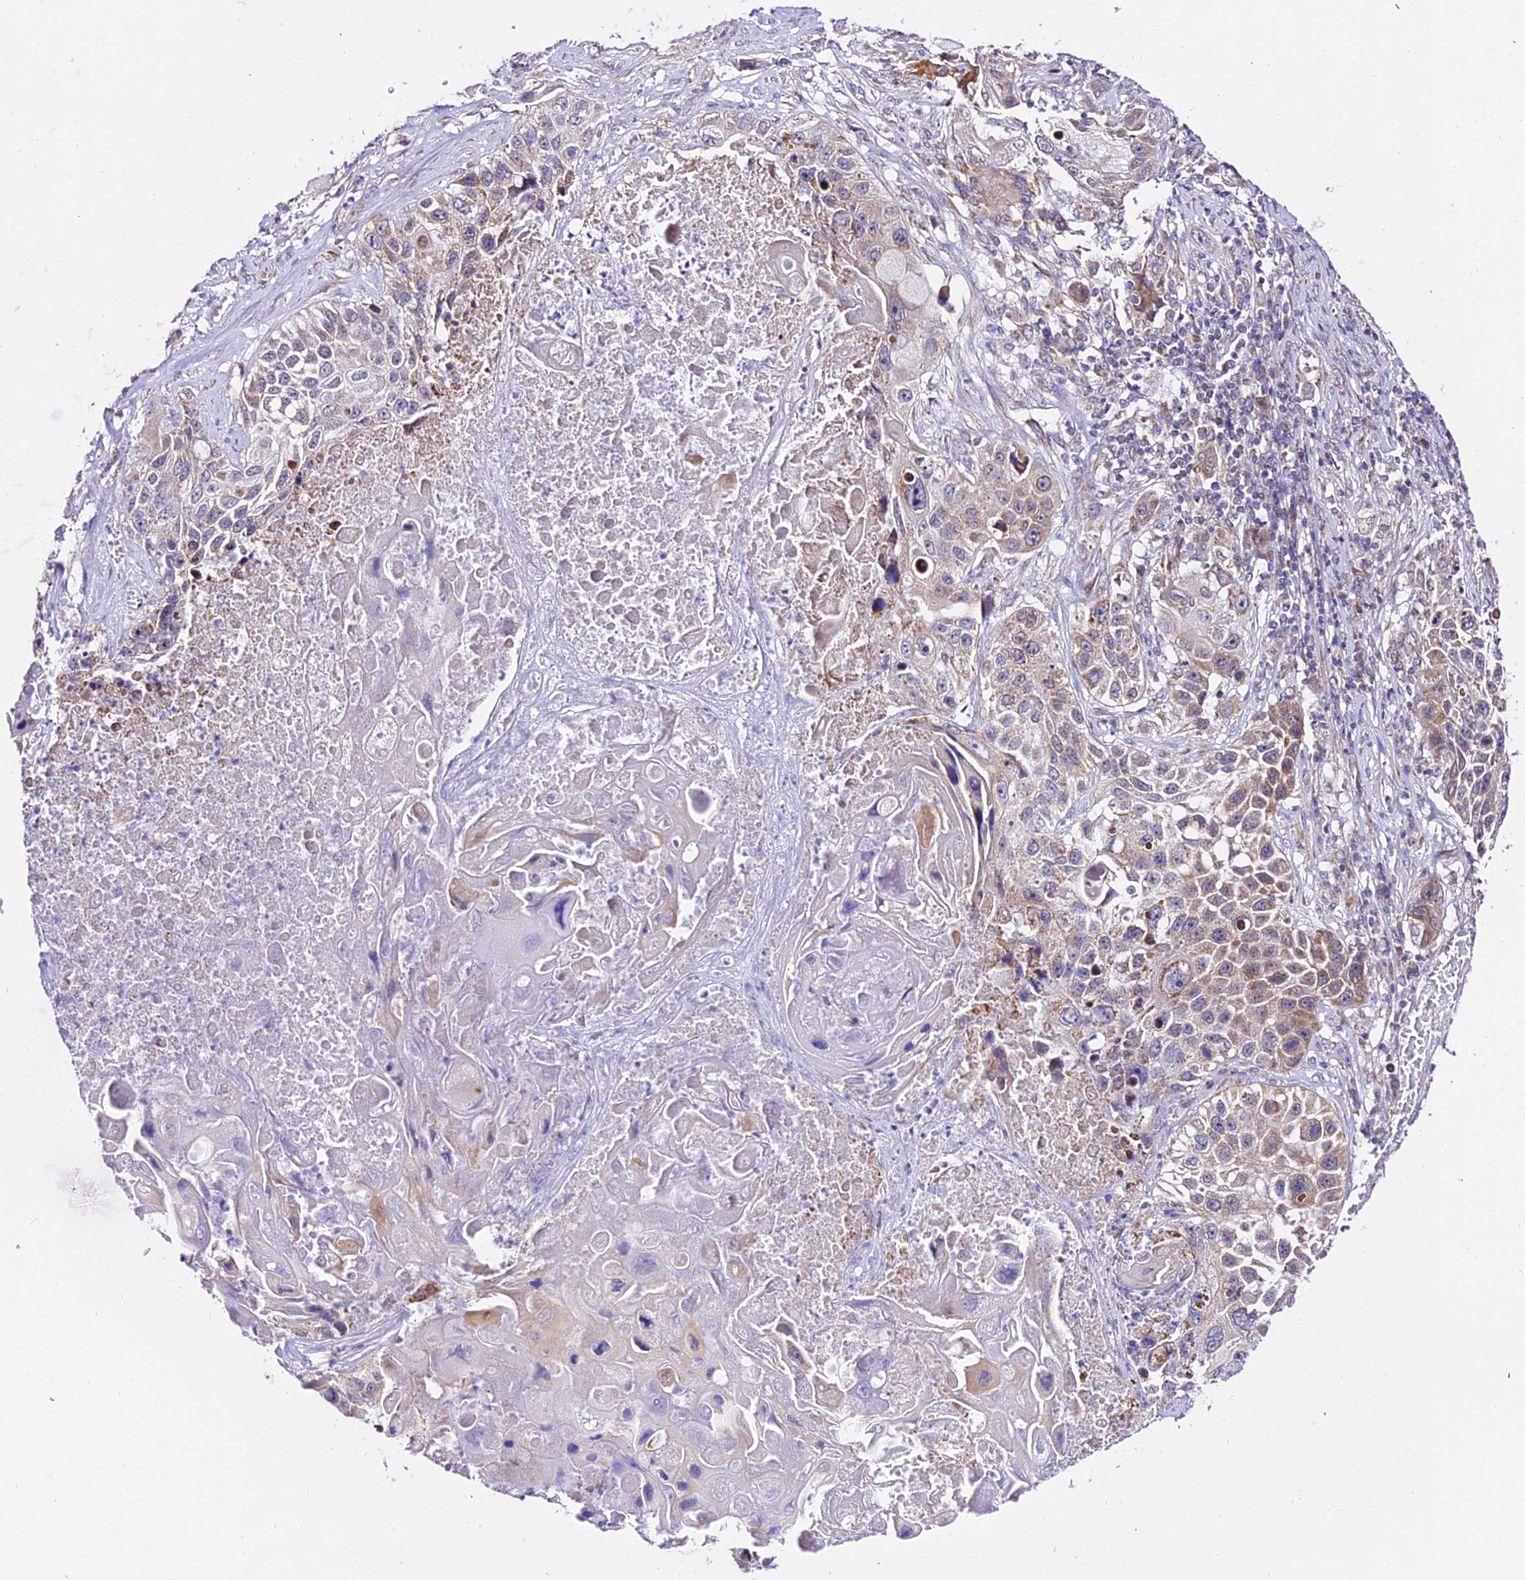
{"staining": {"intensity": "weak", "quantity": "25%-75%", "location": "cytoplasmic/membranous"}, "tissue": "lung cancer", "cell_type": "Tumor cells", "image_type": "cancer", "snomed": [{"axis": "morphology", "description": "Squamous cell carcinoma, NOS"}, {"axis": "topography", "description": "Lung"}], "caption": "Weak cytoplasmic/membranous protein positivity is identified in about 25%-75% of tumor cells in lung squamous cell carcinoma.", "gene": "ATP5PB", "patient": {"sex": "male", "age": 61}}